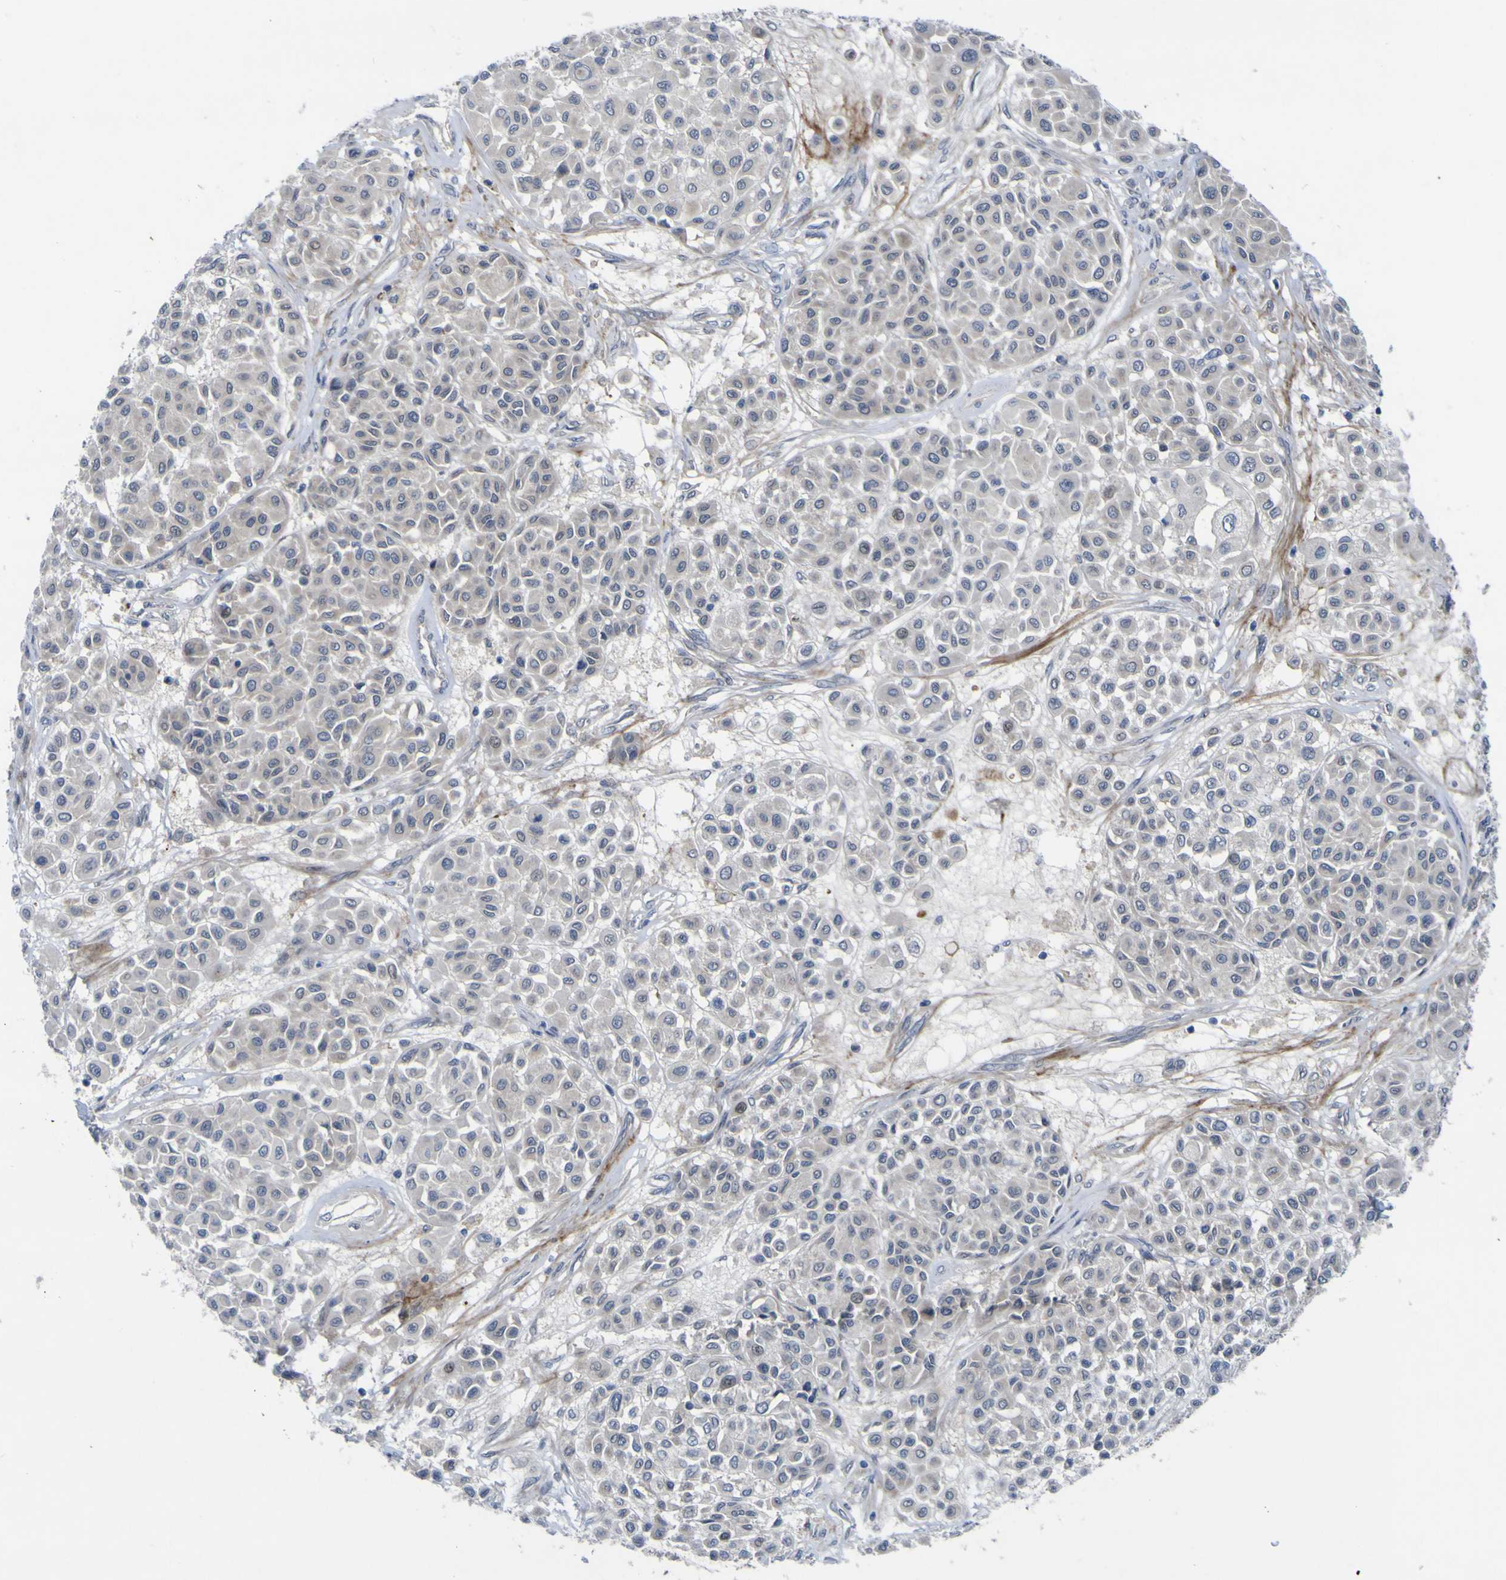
{"staining": {"intensity": "negative", "quantity": "none", "location": "none"}, "tissue": "melanoma", "cell_type": "Tumor cells", "image_type": "cancer", "snomed": [{"axis": "morphology", "description": "Malignant melanoma, Metastatic site"}, {"axis": "topography", "description": "Soft tissue"}], "caption": "DAB (3,3'-diaminobenzidine) immunohistochemical staining of malignant melanoma (metastatic site) exhibits no significant positivity in tumor cells.", "gene": "NAV1", "patient": {"sex": "male", "age": 41}}